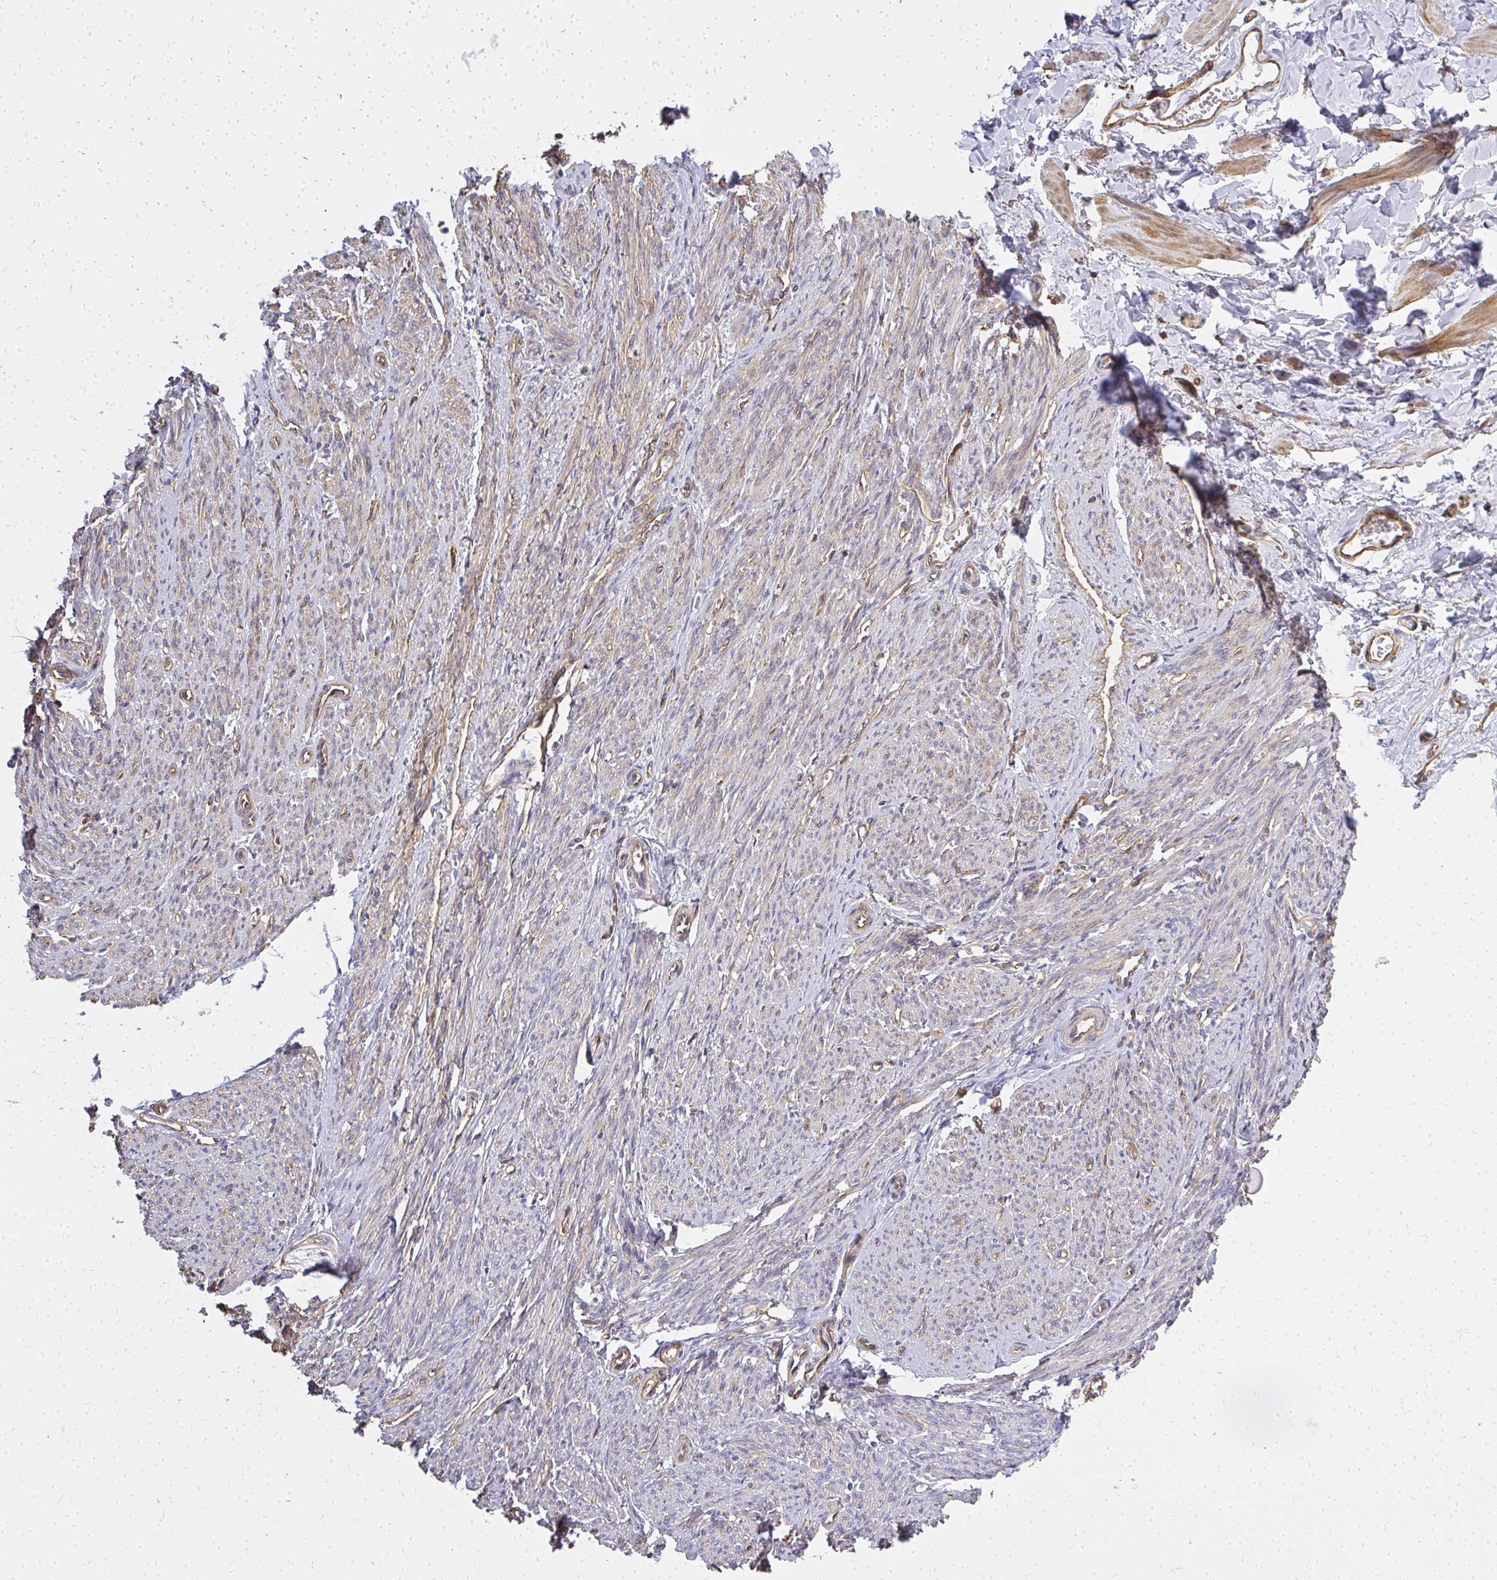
{"staining": {"intensity": "moderate", "quantity": "25%-75%", "location": "cytoplasmic/membranous"}, "tissue": "smooth muscle", "cell_type": "Smooth muscle cells", "image_type": "normal", "snomed": [{"axis": "morphology", "description": "Normal tissue, NOS"}, {"axis": "topography", "description": "Smooth muscle"}], "caption": "Immunohistochemistry micrograph of benign human smooth muscle stained for a protein (brown), which displays medium levels of moderate cytoplasmic/membranous positivity in about 25%-75% of smooth muscle cells.", "gene": "ENSG00000258472", "patient": {"sex": "female", "age": 65}}